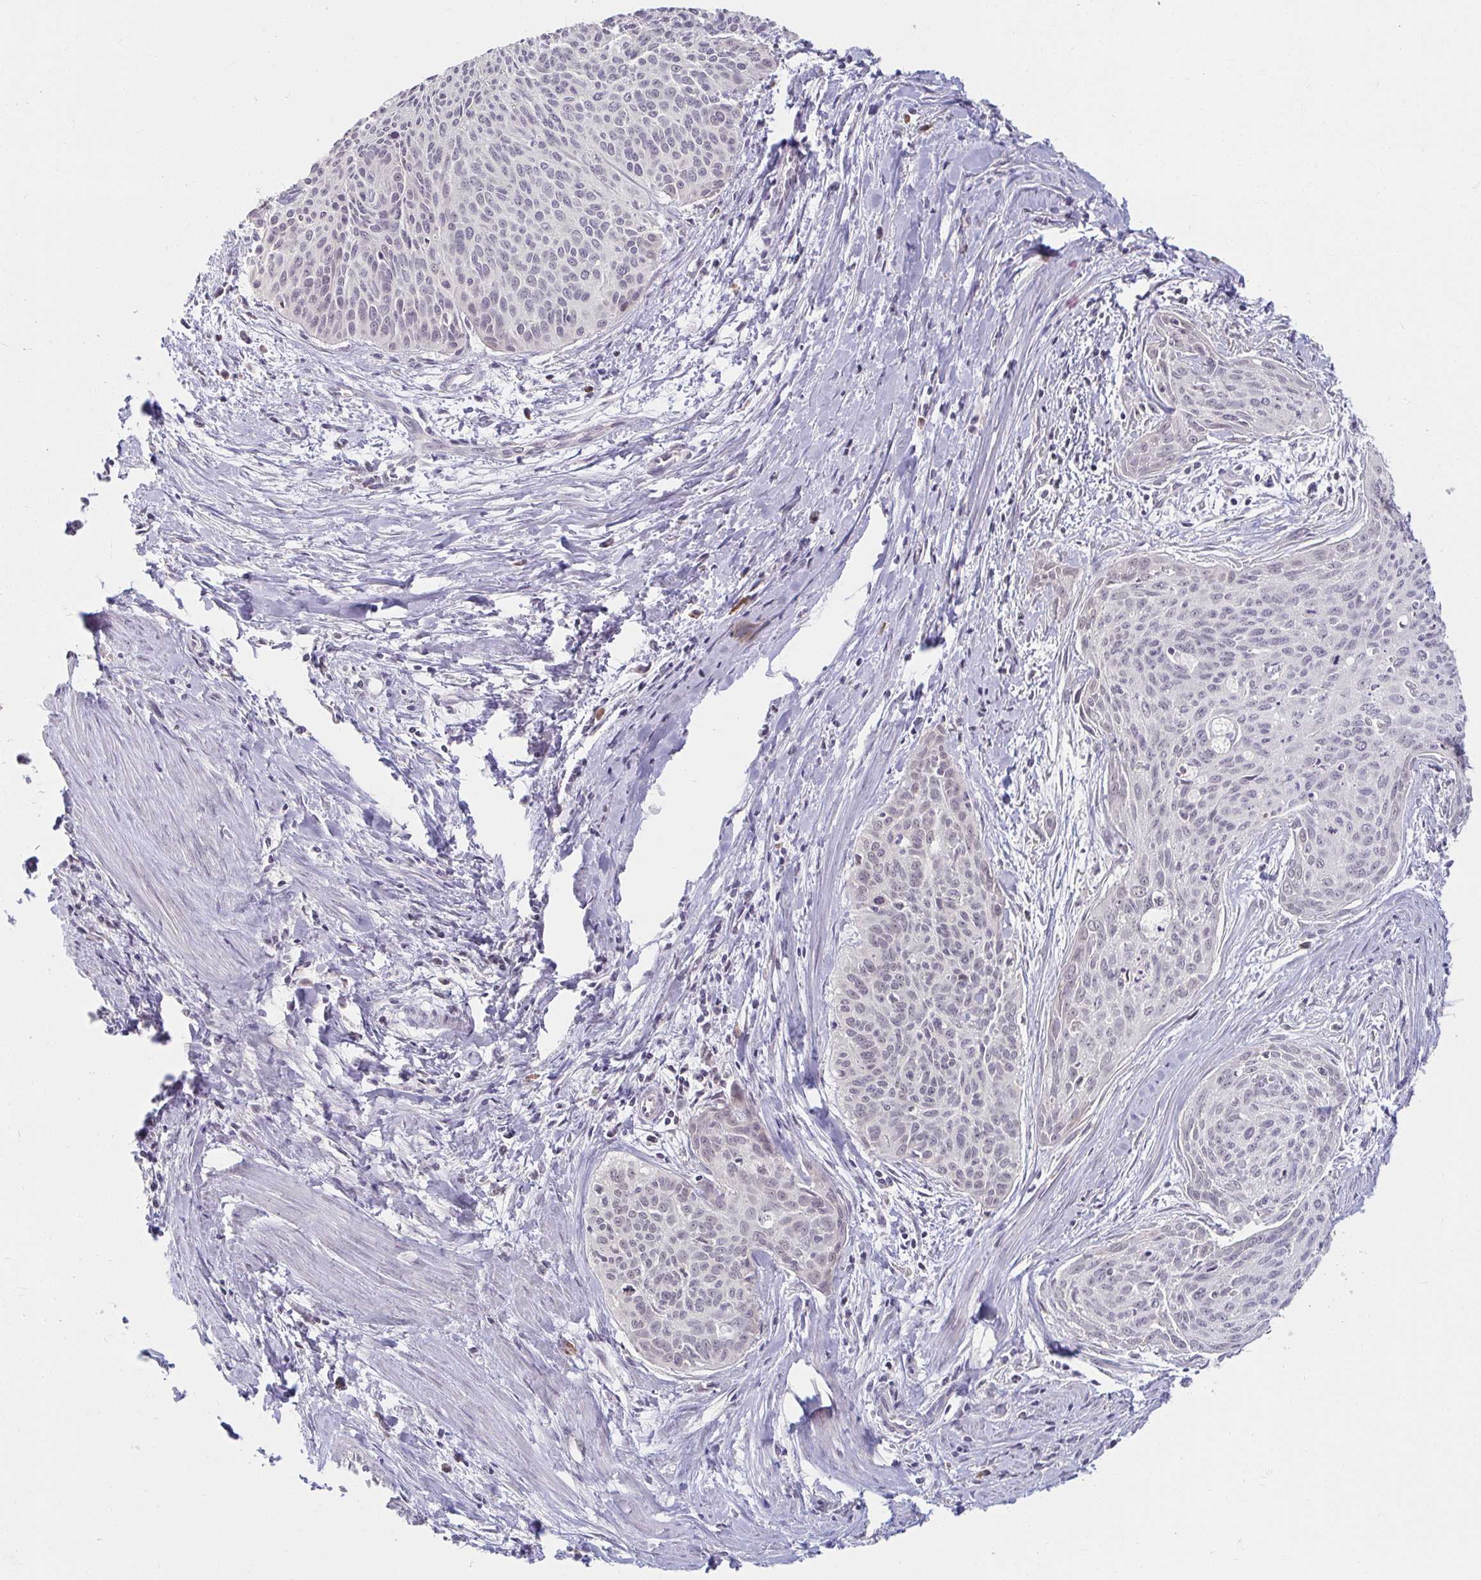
{"staining": {"intensity": "negative", "quantity": "none", "location": "none"}, "tissue": "cervical cancer", "cell_type": "Tumor cells", "image_type": "cancer", "snomed": [{"axis": "morphology", "description": "Squamous cell carcinoma, NOS"}, {"axis": "topography", "description": "Cervix"}], "caption": "Tumor cells are negative for protein expression in human squamous cell carcinoma (cervical).", "gene": "DDN", "patient": {"sex": "female", "age": 55}}